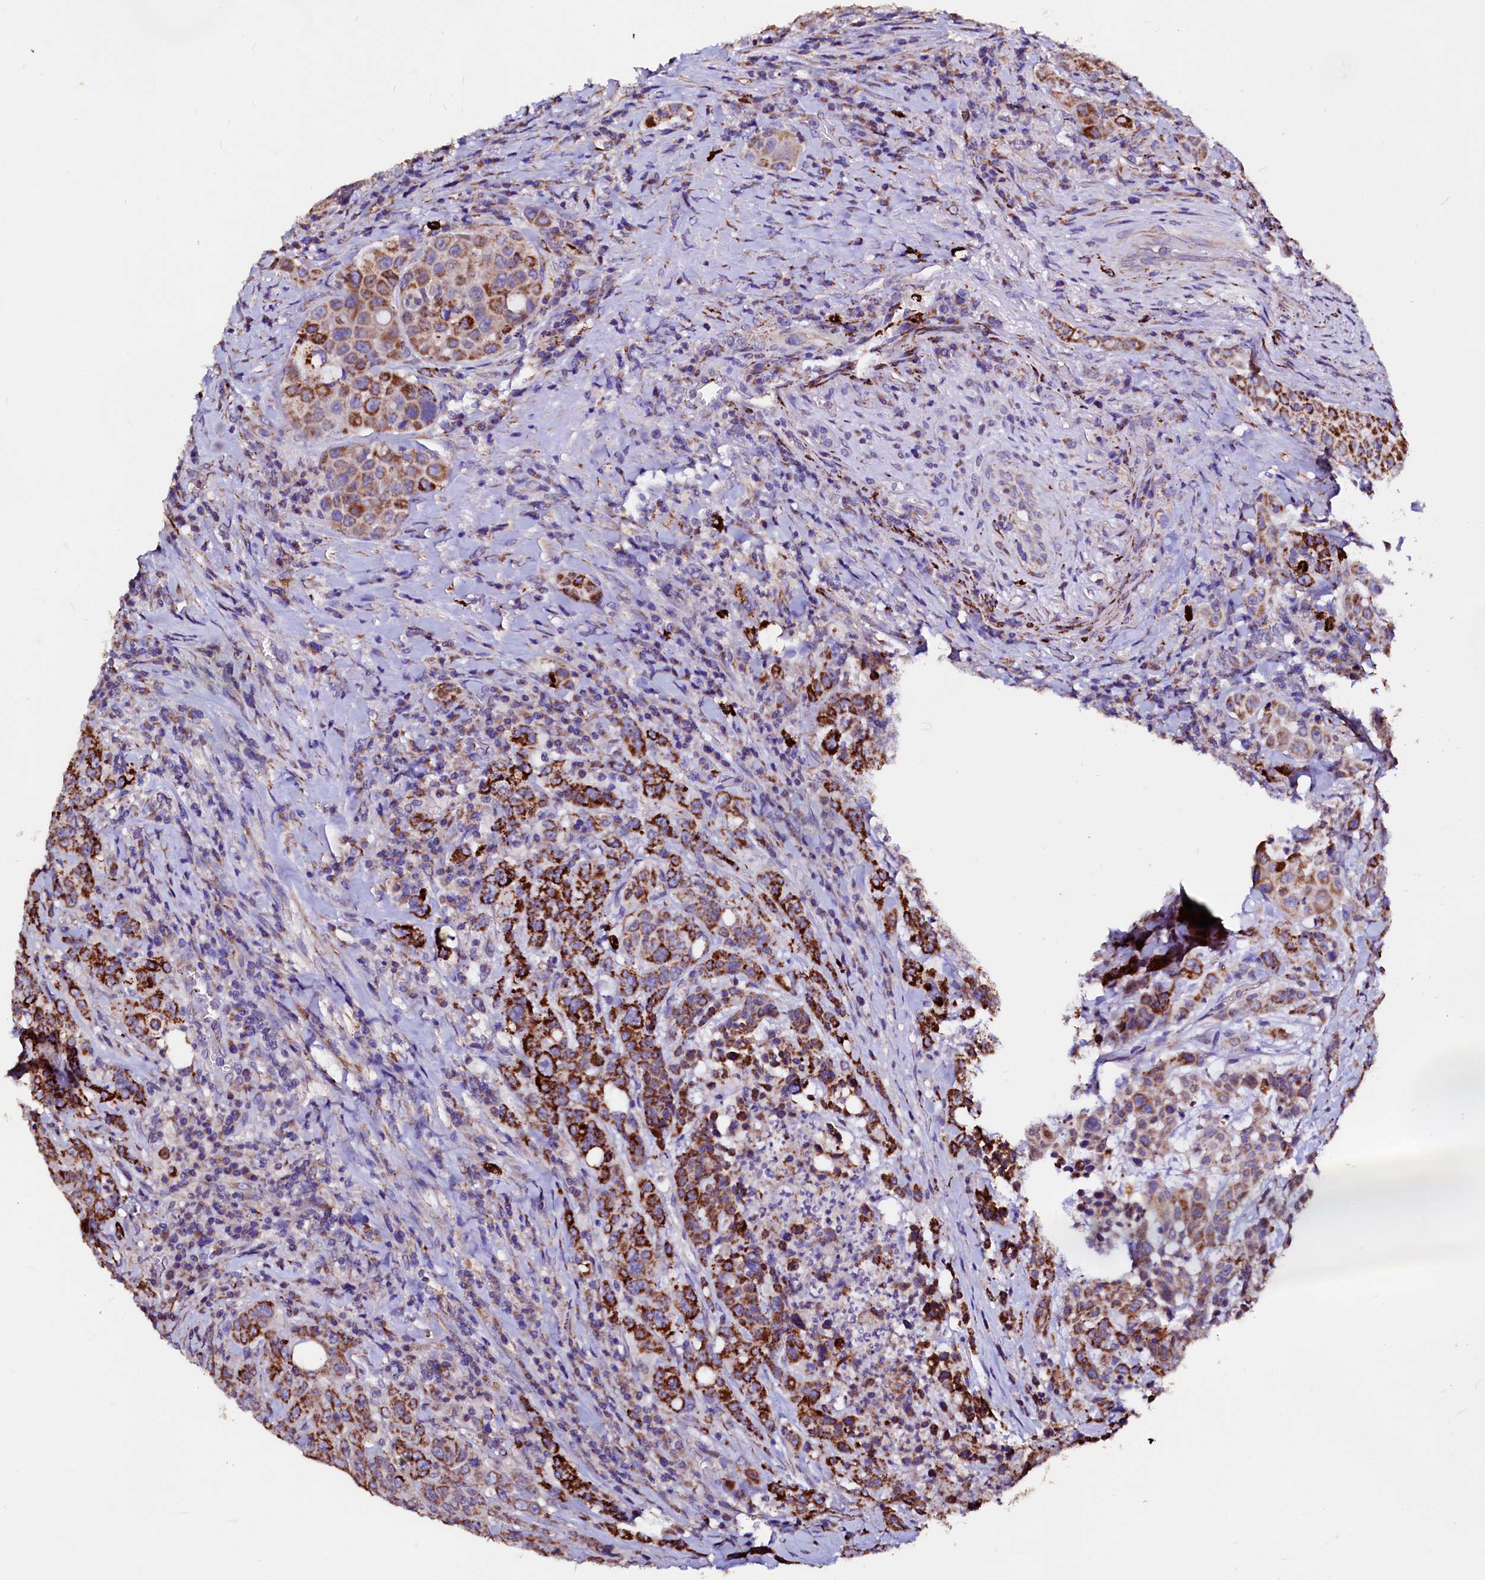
{"staining": {"intensity": "strong", "quantity": "25%-75%", "location": "cytoplasmic/membranous"}, "tissue": "colorectal cancer", "cell_type": "Tumor cells", "image_type": "cancer", "snomed": [{"axis": "morphology", "description": "Adenocarcinoma, NOS"}, {"axis": "topography", "description": "Colon"}], "caption": "Human colorectal cancer stained with a protein marker exhibits strong staining in tumor cells.", "gene": "MAOB", "patient": {"sex": "male", "age": 62}}